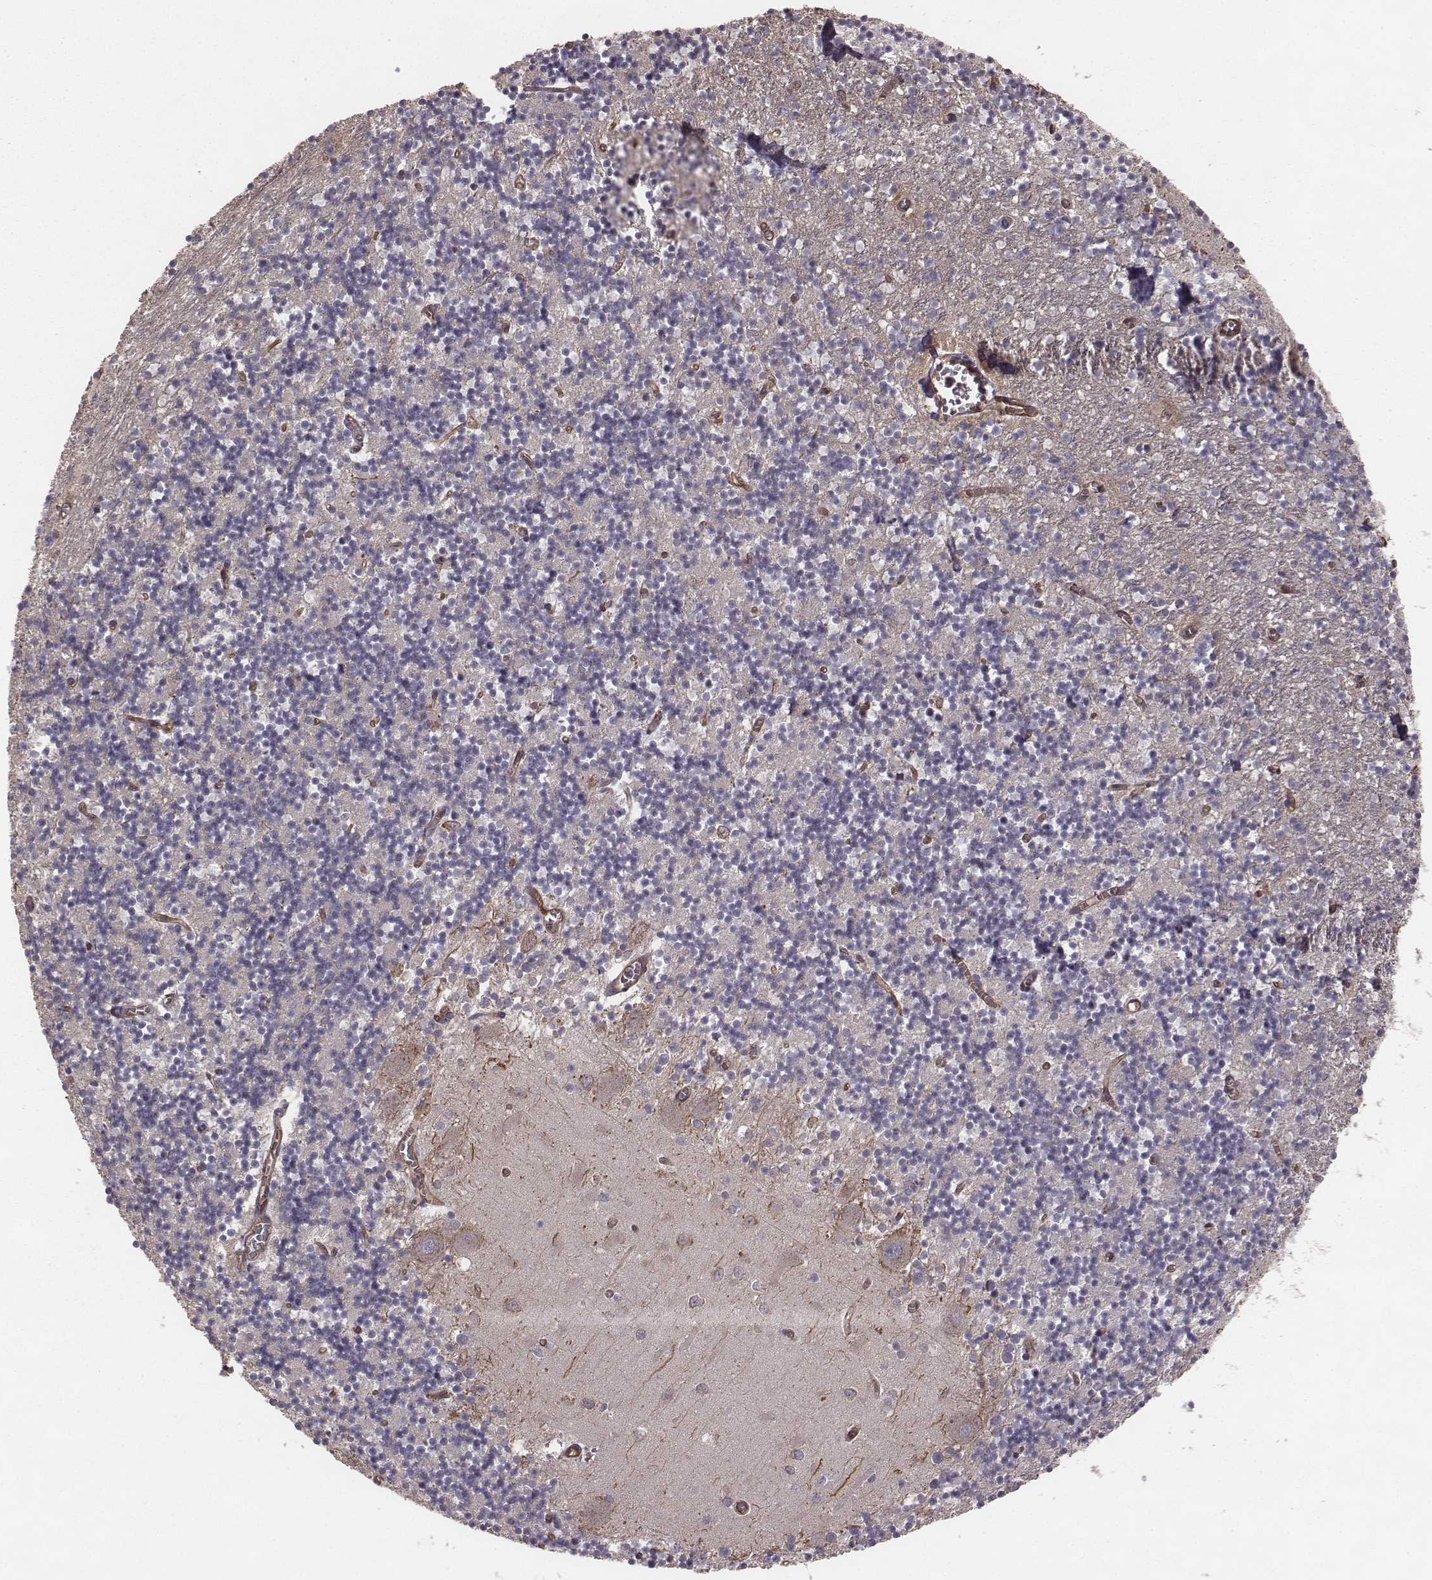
{"staining": {"intensity": "negative", "quantity": "none", "location": "none"}, "tissue": "cerebellum", "cell_type": "Cells in granular layer", "image_type": "normal", "snomed": [{"axis": "morphology", "description": "Normal tissue, NOS"}, {"axis": "topography", "description": "Cerebellum"}], "caption": "DAB (3,3'-diaminobenzidine) immunohistochemical staining of normal human cerebellum shows no significant expression in cells in granular layer. Brightfield microscopy of IHC stained with DAB (3,3'-diaminobenzidine) (brown) and hematoxylin (blue), captured at high magnification.", "gene": "PALMD", "patient": {"sex": "female", "age": 64}}